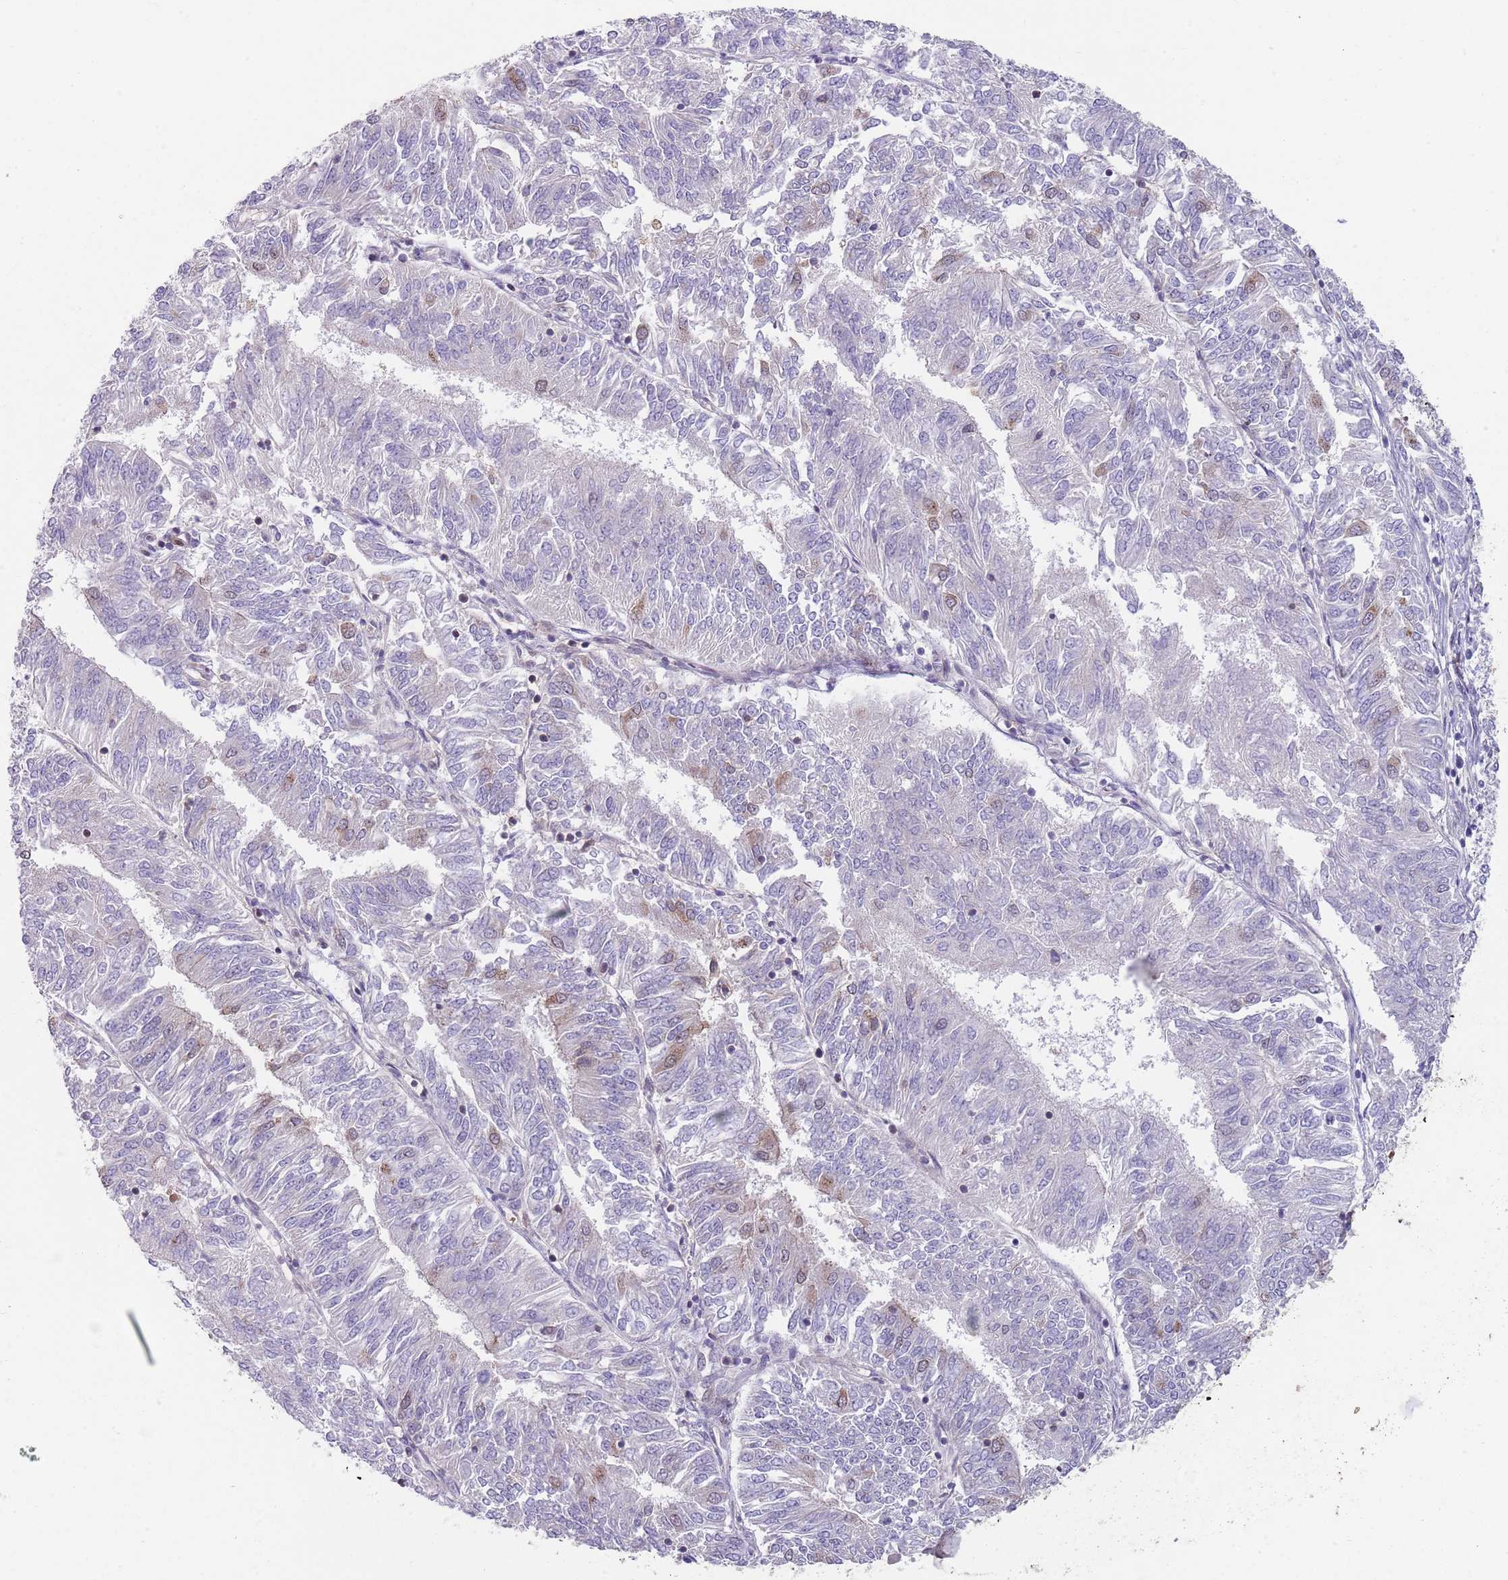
{"staining": {"intensity": "weak", "quantity": "<25%", "location": "cytoplasmic/membranous"}, "tissue": "endometrial cancer", "cell_type": "Tumor cells", "image_type": "cancer", "snomed": [{"axis": "morphology", "description": "Adenocarcinoma, NOS"}, {"axis": "topography", "description": "Endometrium"}], "caption": "Immunohistochemistry (IHC) image of neoplastic tissue: human endometrial cancer (adenocarcinoma) stained with DAB (3,3'-diaminobenzidine) exhibits no significant protein expression in tumor cells.", "gene": "GGA1", "patient": {"sex": "female", "age": 58}}